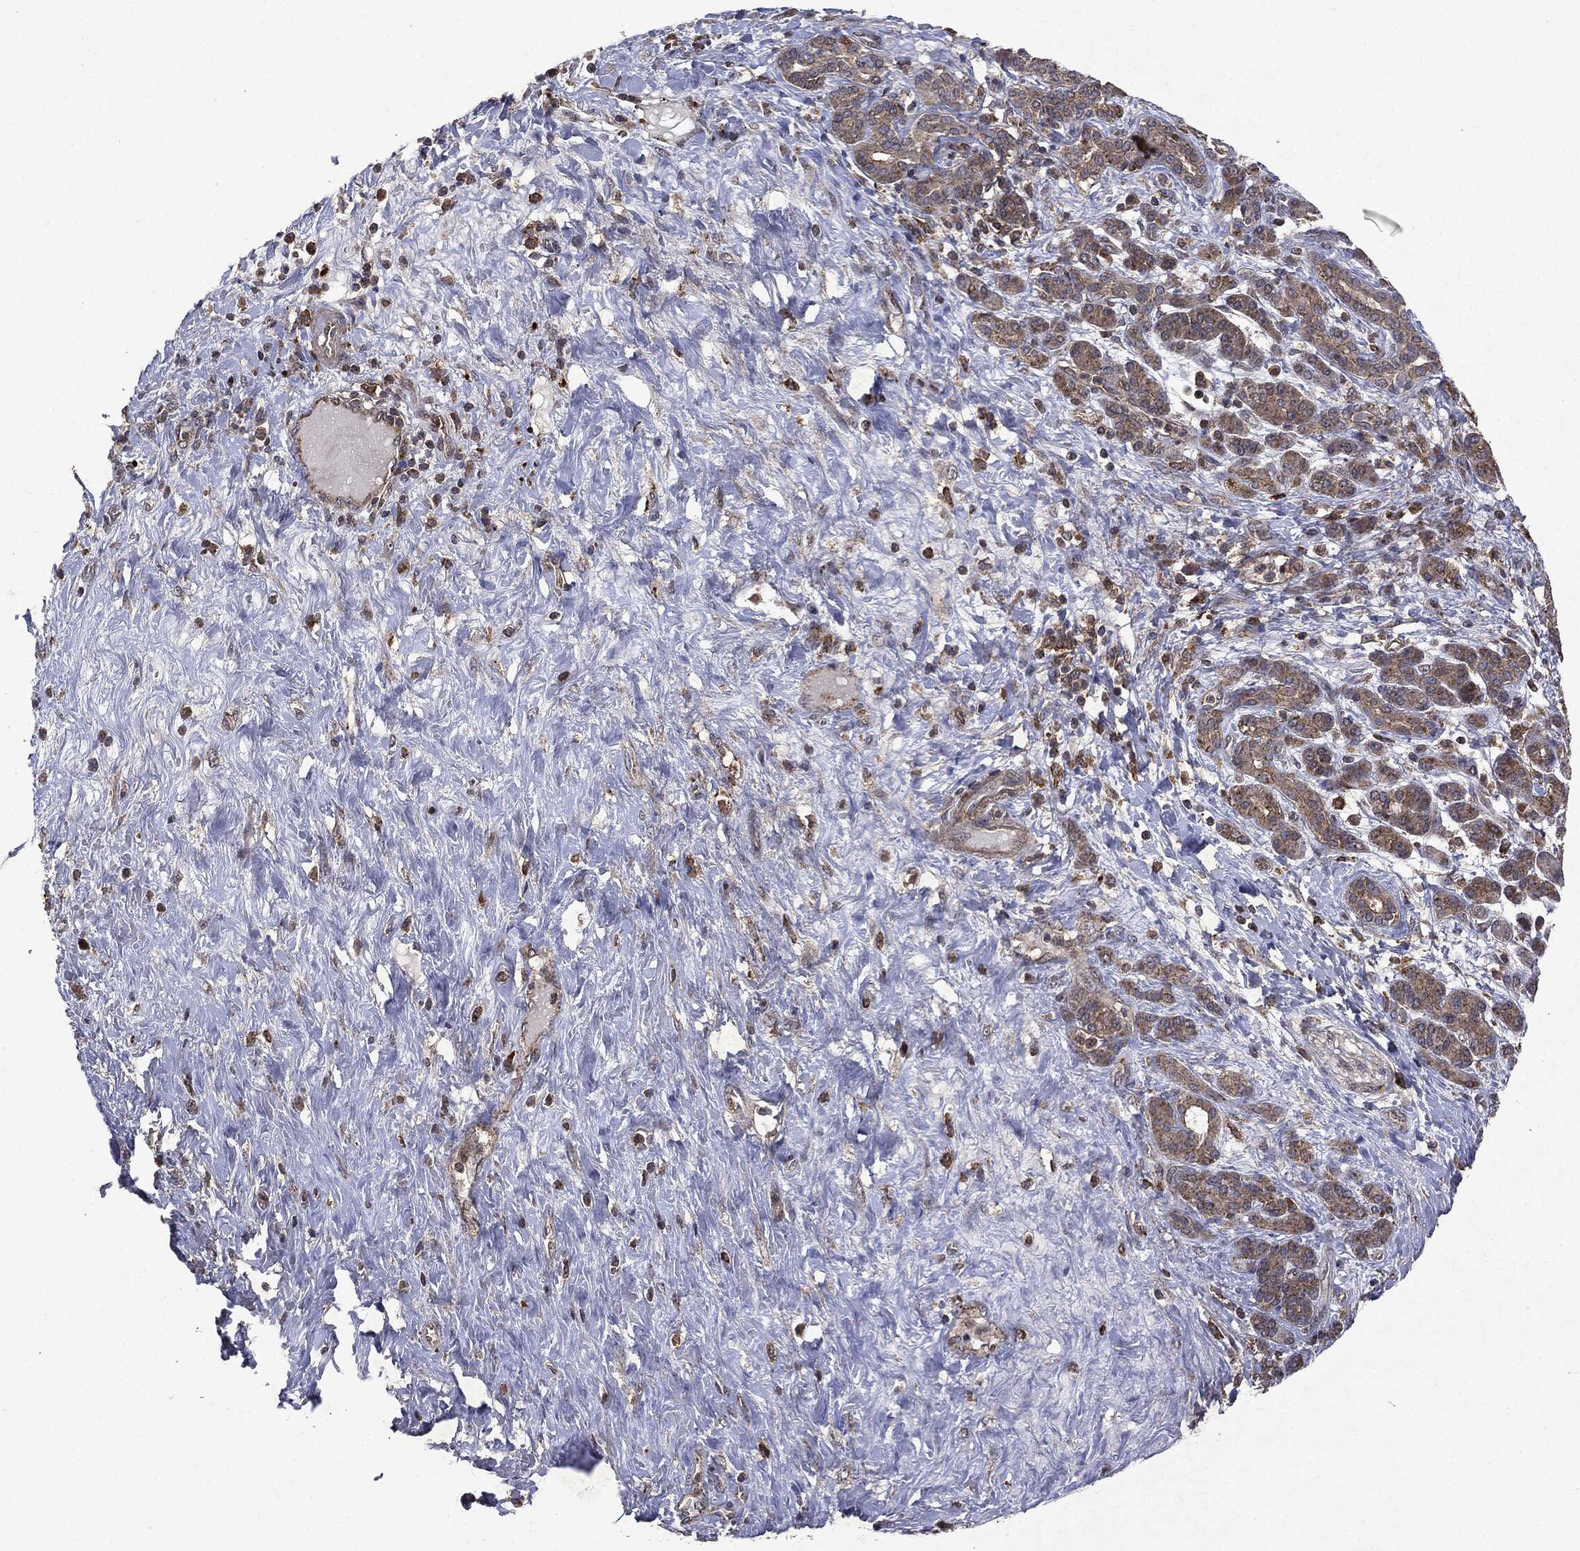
{"staining": {"intensity": "weak", "quantity": "25%-75%", "location": "cytoplasmic/membranous"}, "tissue": "pancreatic cancer", "cell_type": "Tumor cells", "image_type": "cancer", "snomed": [{"axis": "morphology", "description": "Adenocarcinoma, NOS"}, {"axis": "topography", "description": "Pancreas"}], "caption": "Tumor cells demonstrate weak cytoplasmic/membranous positivity in about 25%-75% of cells in pancreatic cancer (adenocarcinoma).", "gene": "PTEN", "patient": {"sex": "male", "age": 44}}